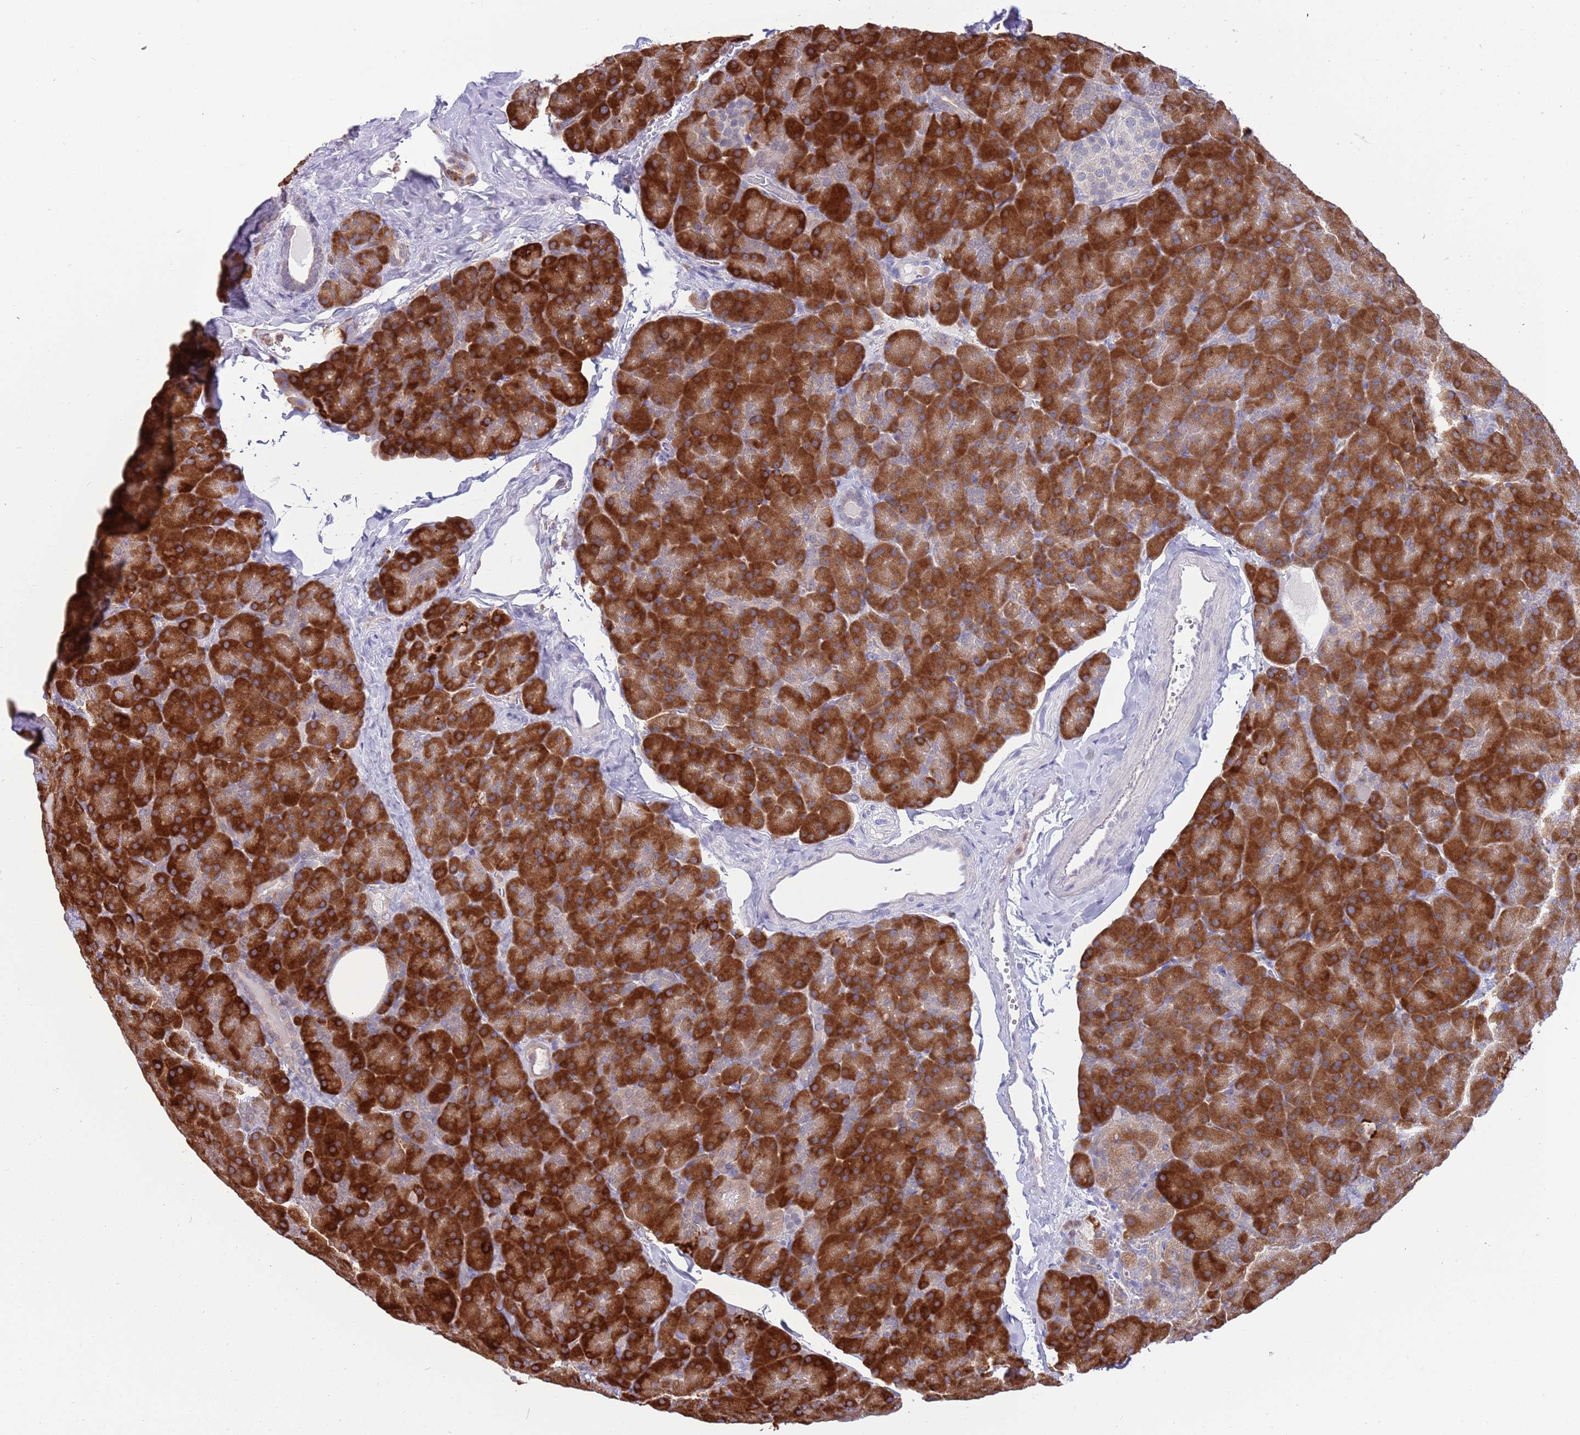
{"staining": {"intensity": "strong", "quantity": ">75%", "location": "cytoplasmic/membranous"}, "tissue": "pancreas", "cell_type": "Exocrine glandular cells", "image_type": "normal", "snomed": [{"axis": "morphology", "description": "Normal tissue, NOS"}, {"axis": "topography", "description": "Pancreas"}], "caption": "An immunohistochemistry micrograph of benign tissue is shown. Protein staining in brown shows strong cytoplasmic/membranous positivity in pancreas within exocrine glandular cells.", "gene": "AP5S1", "patient": {"sex": "male", "age": 36}}